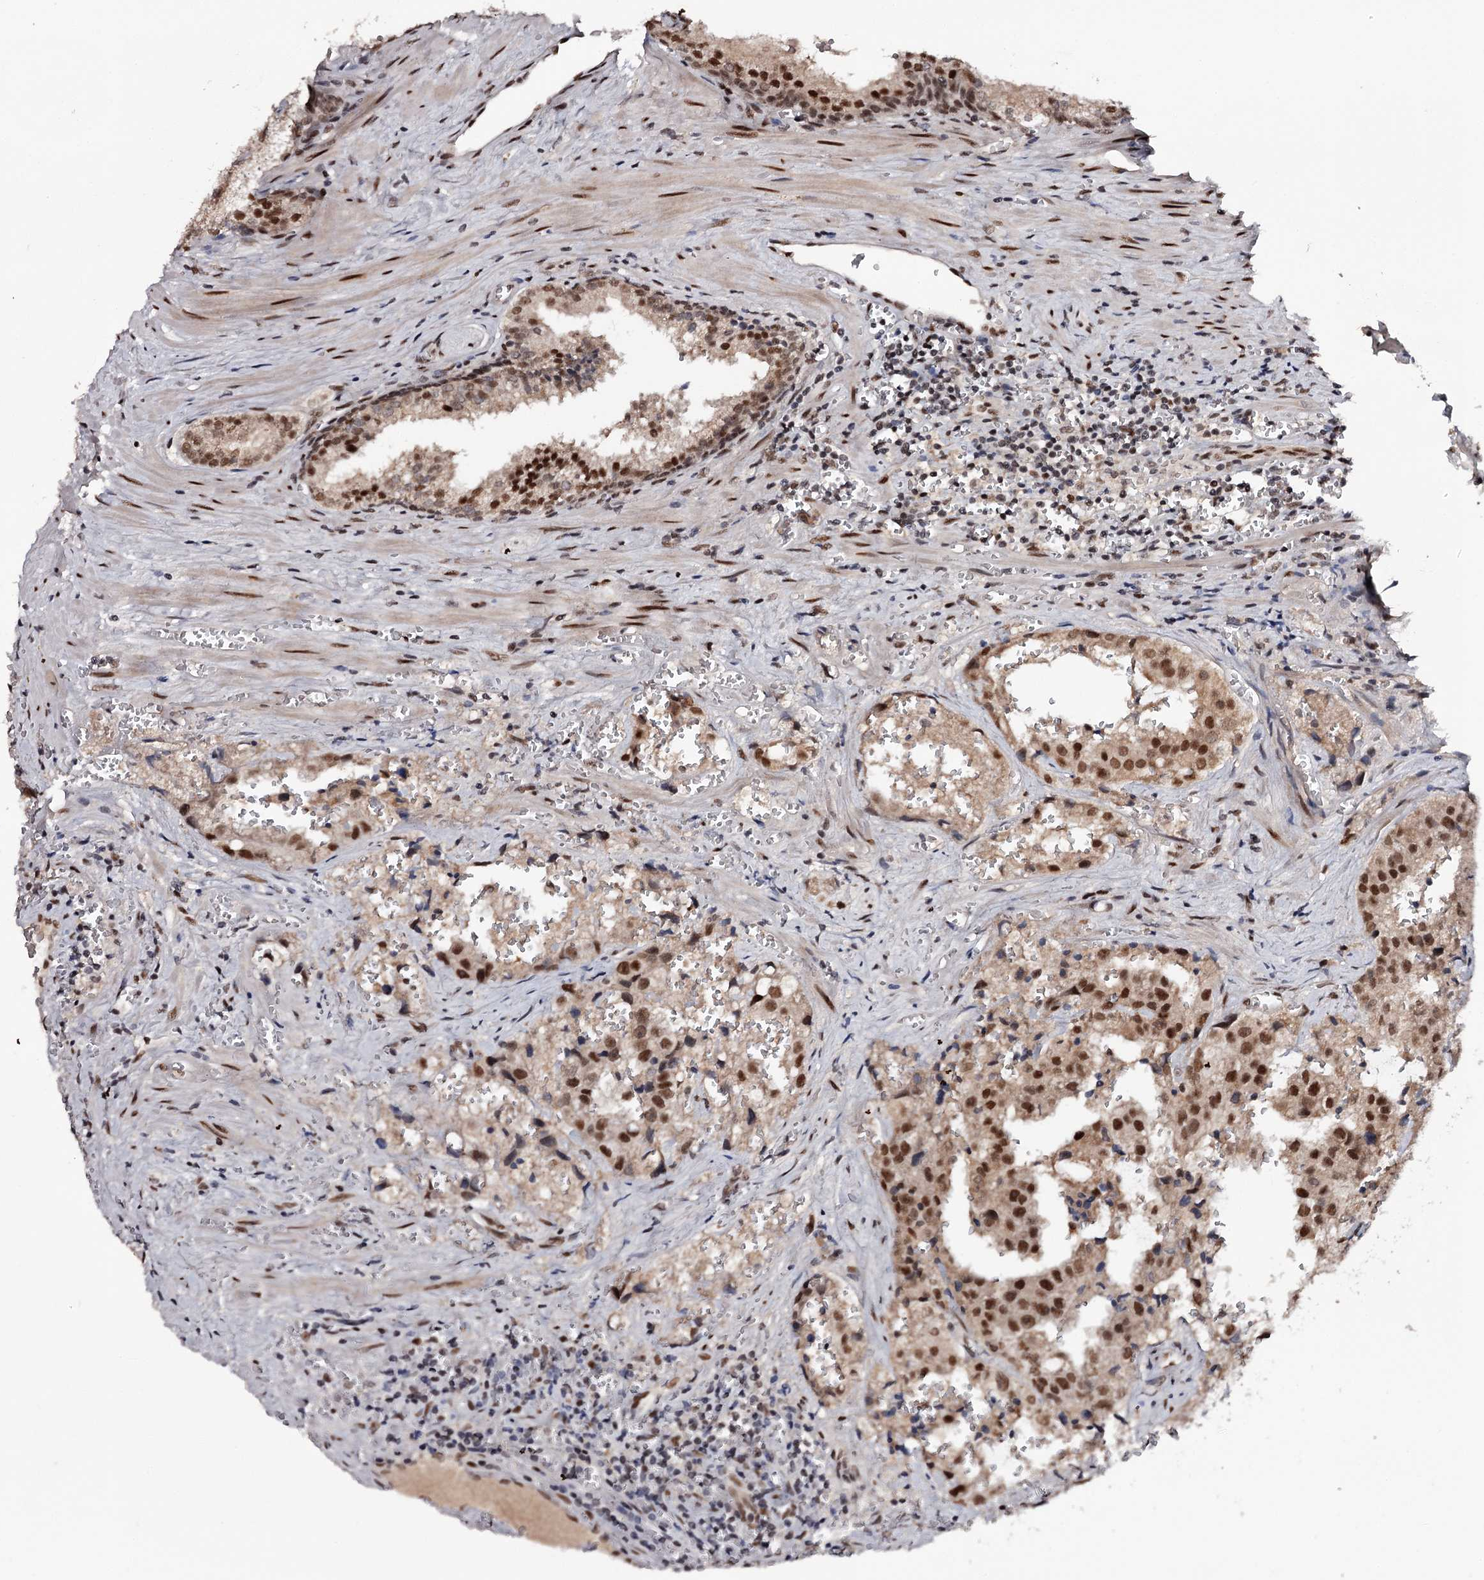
{"staining": {"intensity": "moderate", "quantity": ">75%", "location": "nuclear"}, "tissue": "prostate cancer", "cell_type": "Tumor cells", "image_type": "cancer", "snomed": [{"axis": "morphology", "description": "Adenocarcinoma, High grade"}, {"axis": "topography", "description": "Prostate"}], "caption": "The histopathology image shows a brown stain indicating the presence of a protein in the nuclear of tumor cells in adenocarcinoma (high-grade) (prostate). Using DAB (3,3'-diaminobenzidine) (brown) and hematoxylin (blue) stains, captured at high magnification using brightfield microscopy.", "gene": "TTC33", "patient": {"sex": "male", "age": 68}}